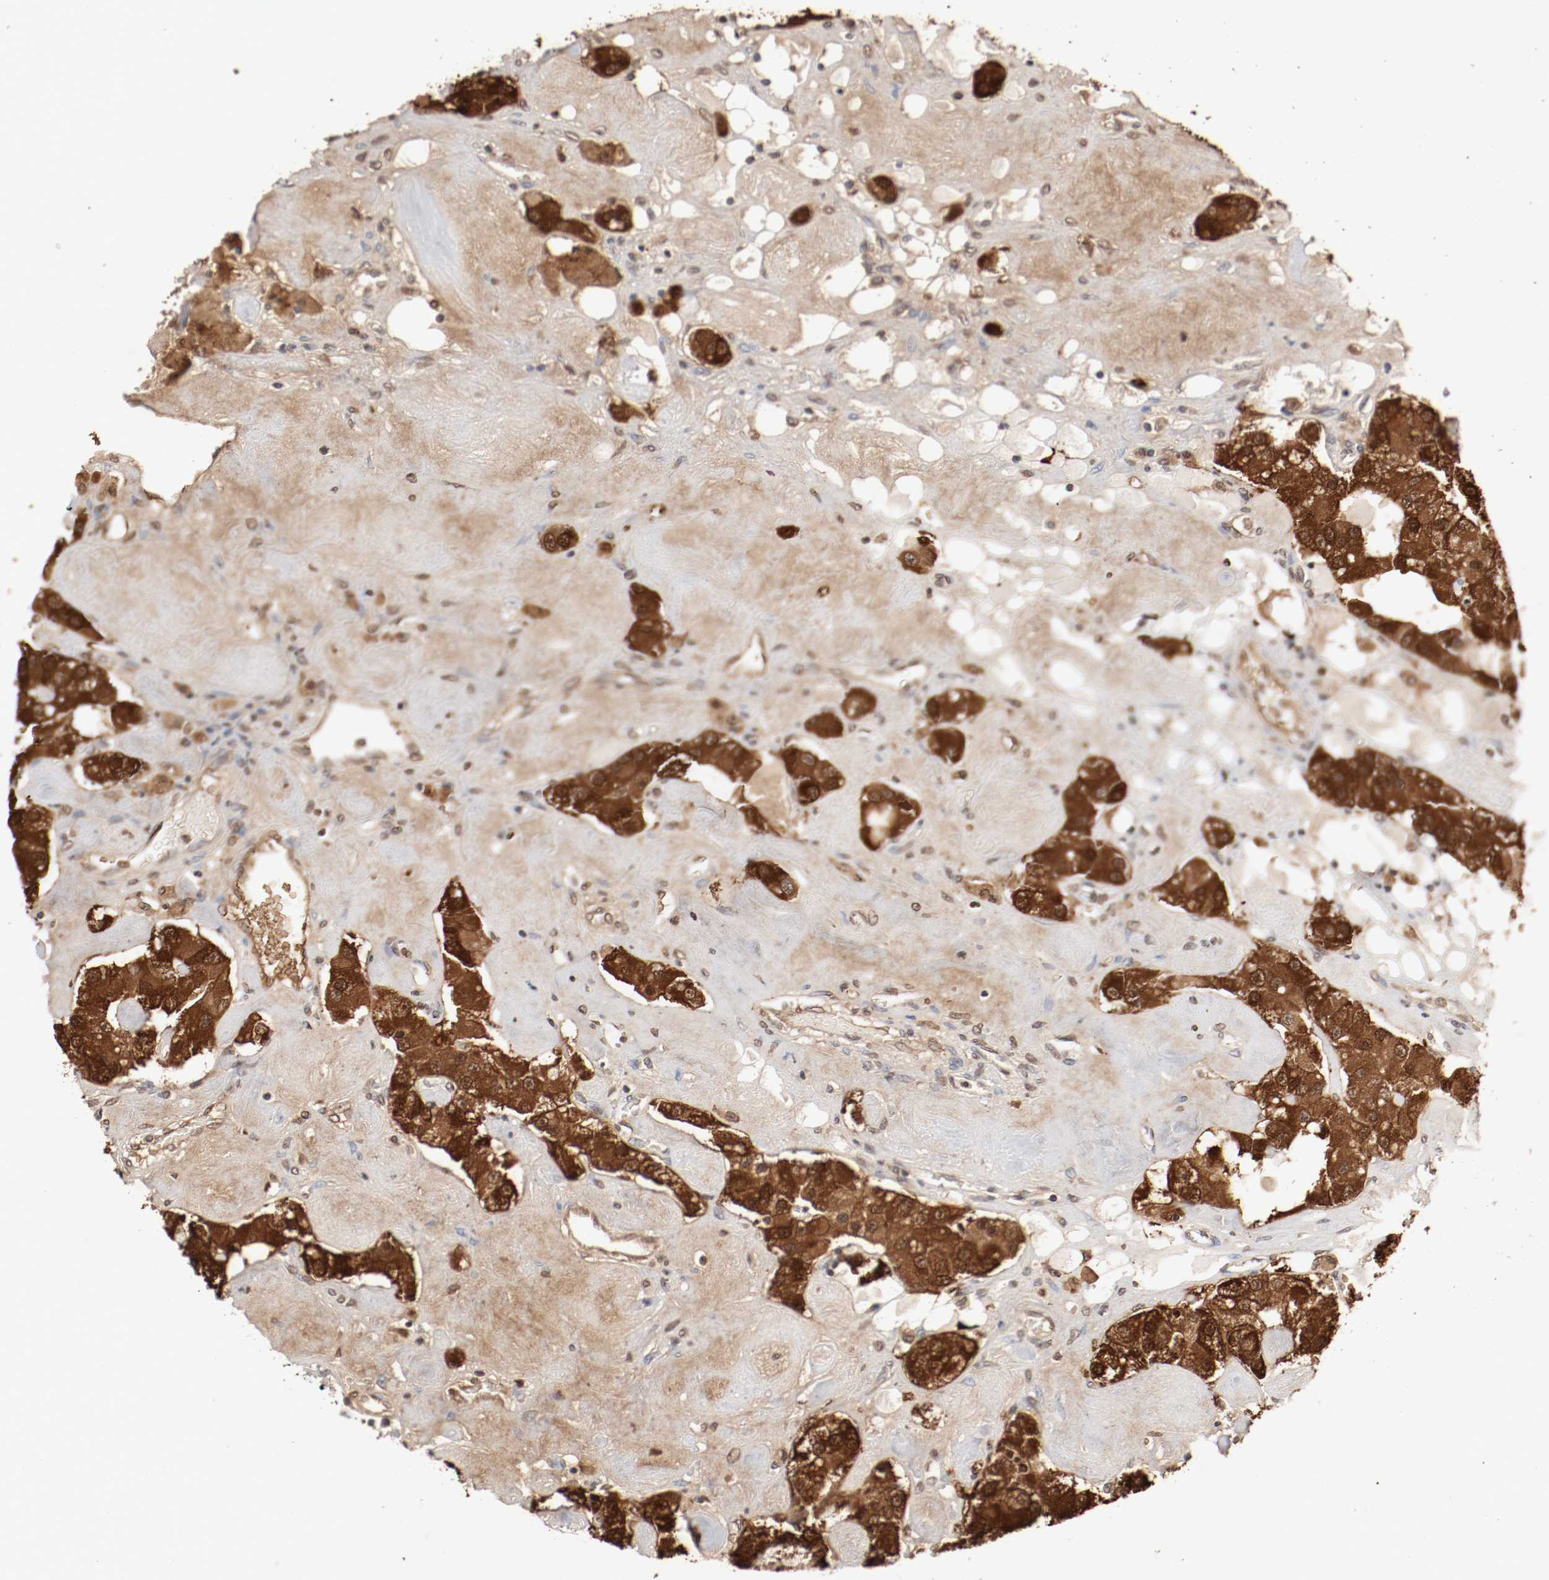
{"staining": {"intensity": "strong", "quantity": ">75%", "location": "cytoplasmic/membranous,nuclear"}, "tissue": "carcinoid", "cell_type": "Tumor cells", "image_type": "cancer", "snomed": [{"axis": "morphology", "description": "Carcinoid, malignant, NOS"}, {"axis": "topography", "description": "Pancreas"}], "caption": "The histopathology image exhibits staining of carcinoid (malignant), revealing strong cytoplasmic/membranous and nuclear protein positivity (brown color) within tumor cells.", "gene": "WASL", "patient": {"sex": "male", "age": 41}}